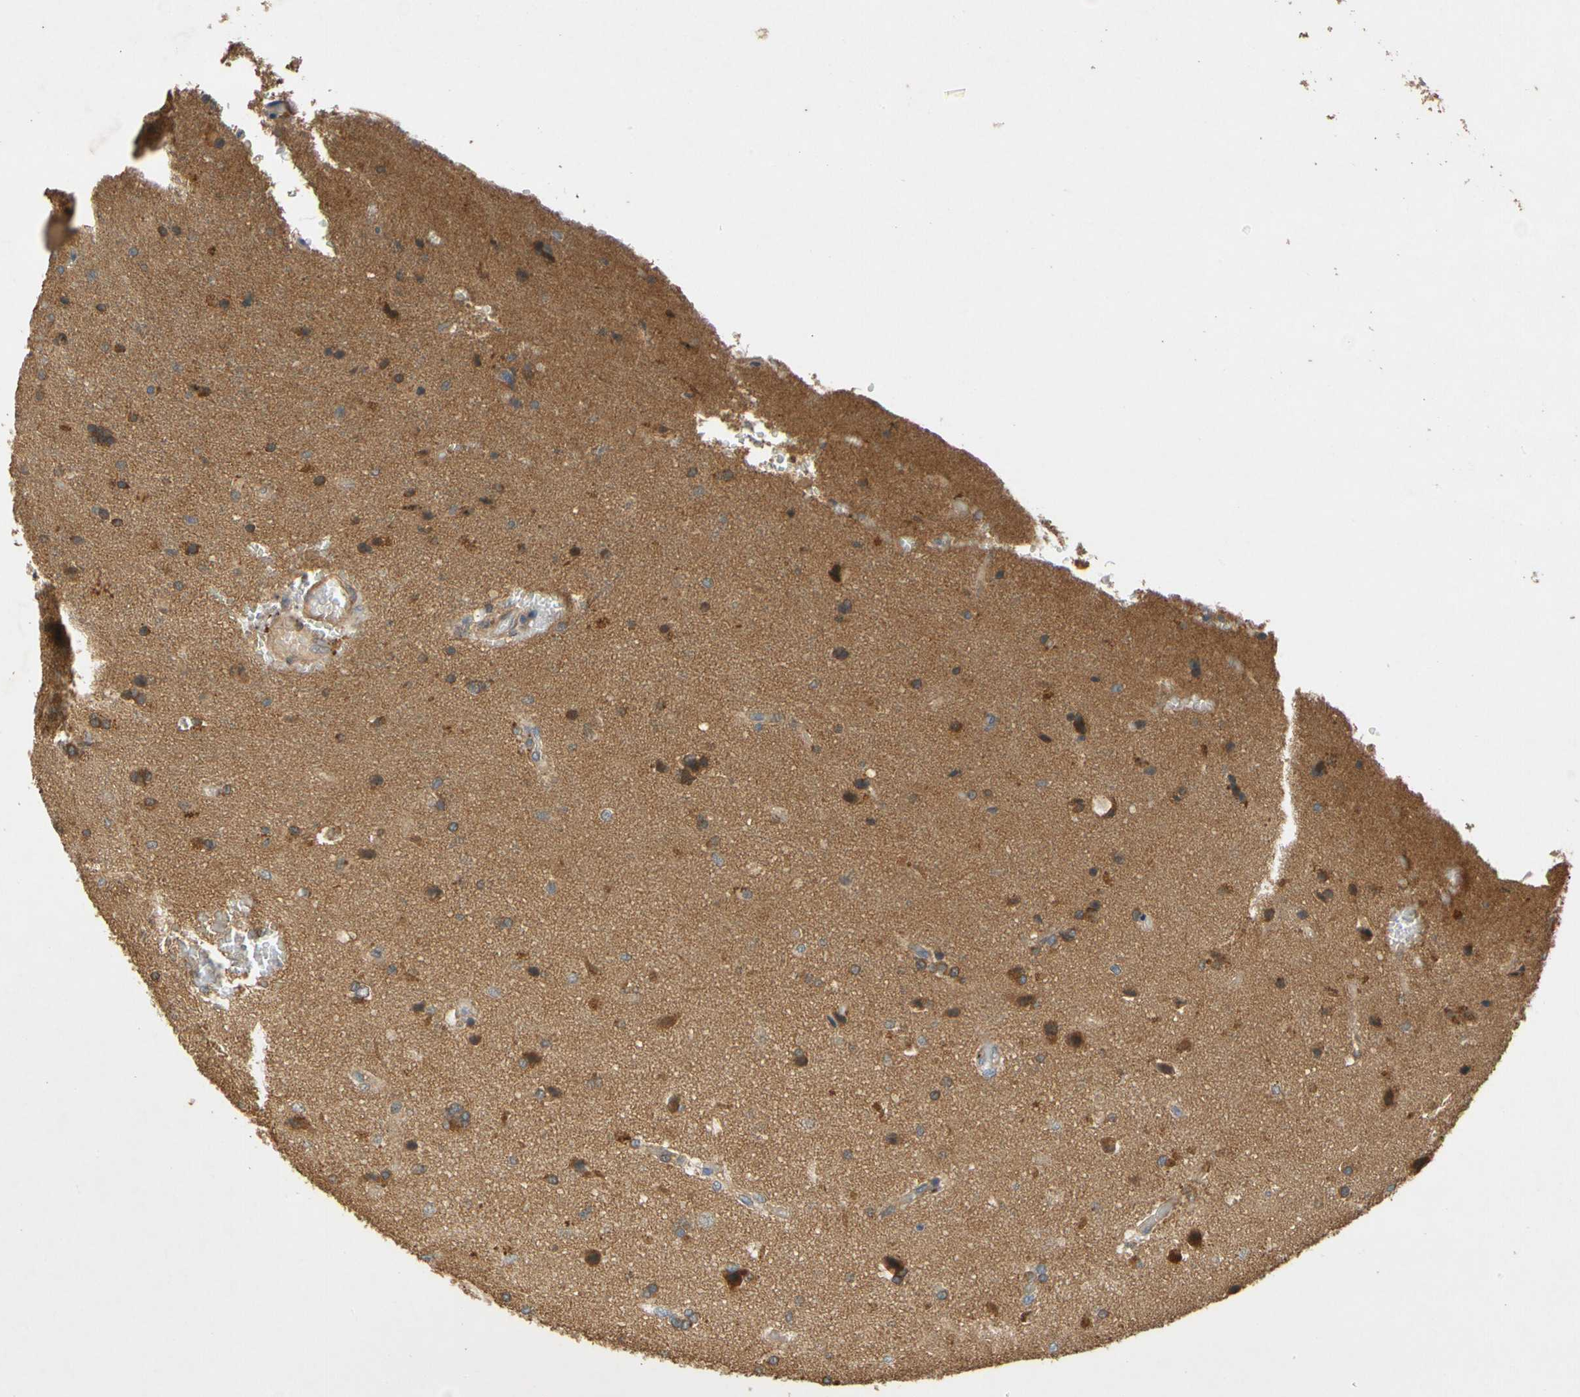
{"staining": {"intensity": "strong", "quantity": "25%-75%", "location": "cytoplasmic/membranous"}, "tissue": "glioma", "cell_type": "Tumor cells", "image_type": "cancer", "snomed": [{"axis": "morphology", "description": "Glioma, malignant, High grade"}, {"axis": "topography", "description": "Brain"}], "caption": "Tumor cells display strong cytoplasmic/membranous positivity in approximately 25%-75% of cells in glioma.", "gene": "USP46", "patient": {"sex": "male", "age": 71}}